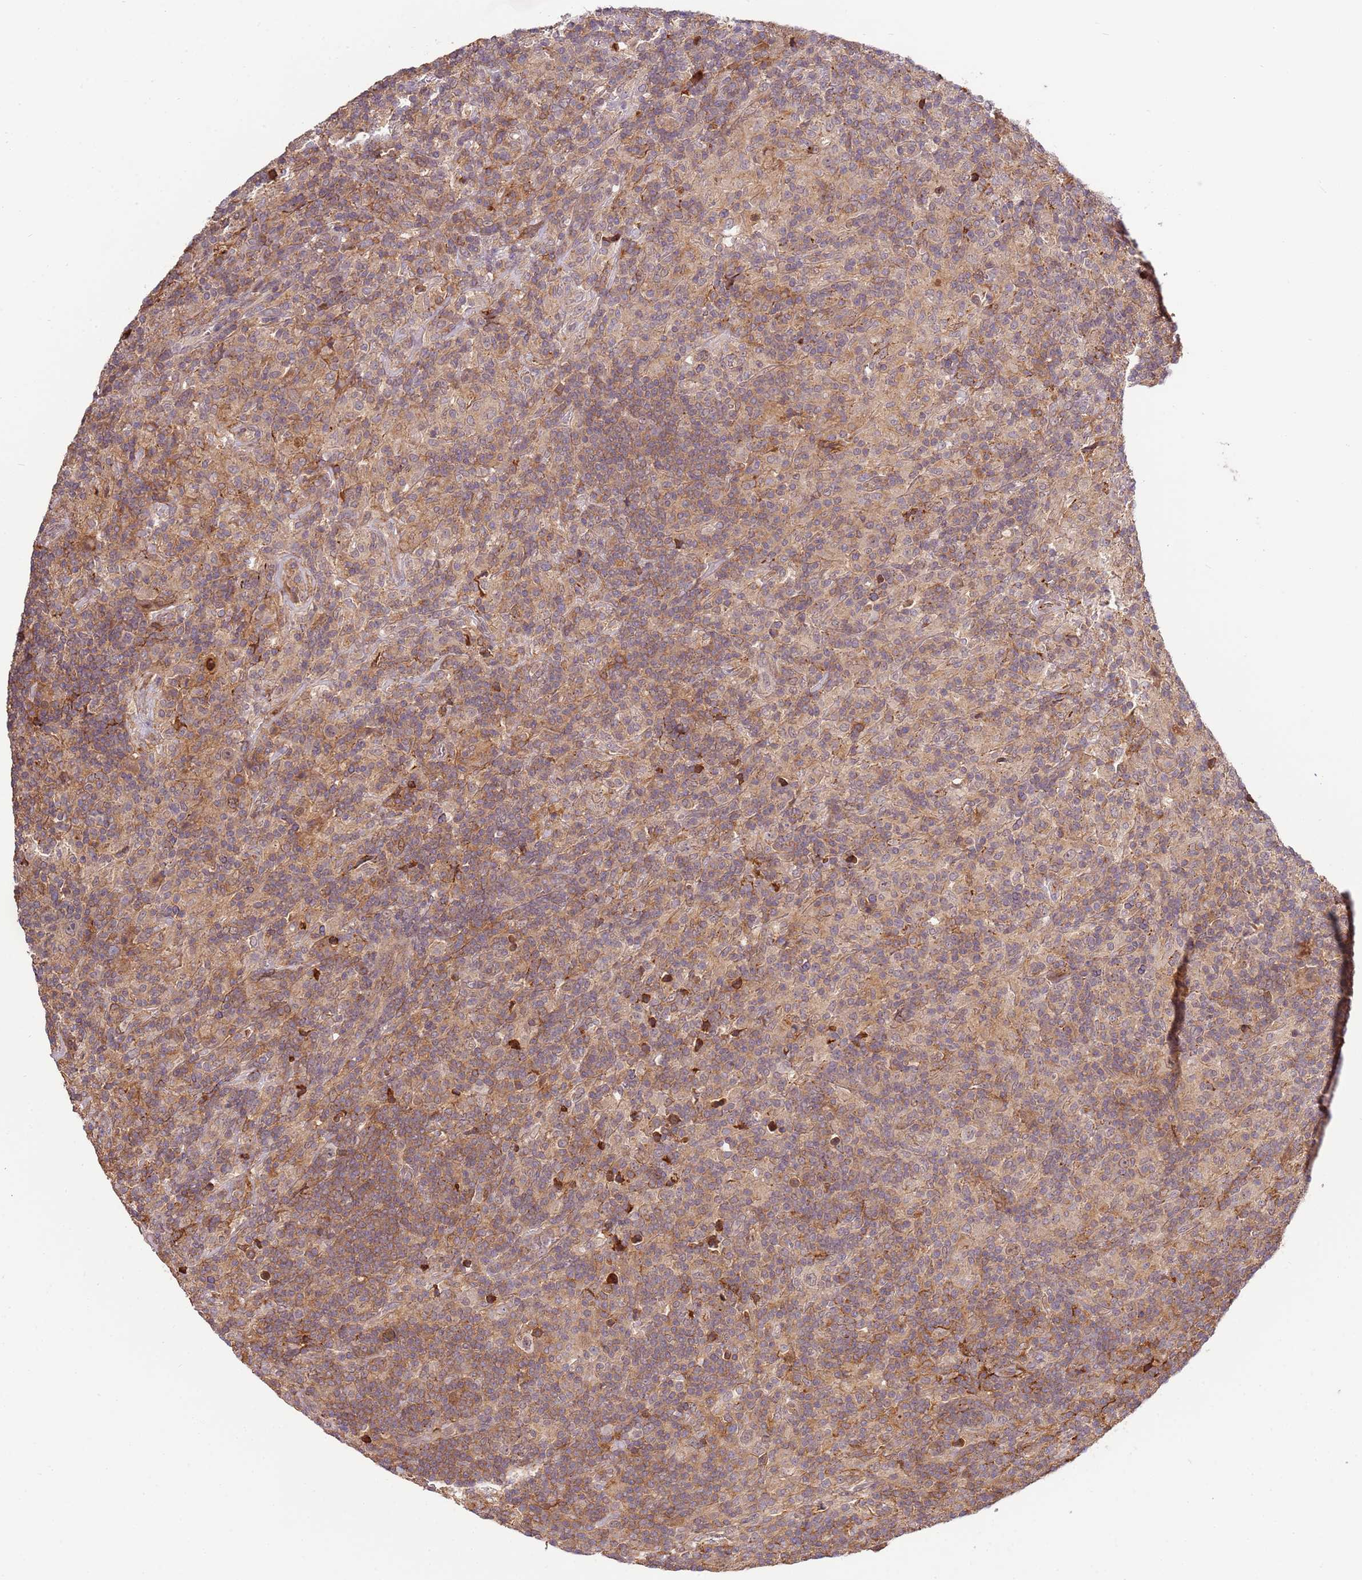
{"staining": {"intensity": "weak", "quantity": "<25%", "location": "cytoplasmic/membranous"}, "tissue": "lymphoma", "cell_type": "Tumor cells", "image_type": "cancer", "snomed": [{"axis": "morphology", "description": "Hodgkin's disease, NOS"}, {"axis": "topography", "description": "Lymph node"}], "caption": "Micrograph shows no protein positivity in tumor cells of lymphoma tissue. Brightfield microscopy of immunohistochemistry (IHC) stained with DAB (brown) and hematoxylin (blue), captured at high magnification.", "gene": "ZNF624", "patient": {"sex": "male", "age": 70}}